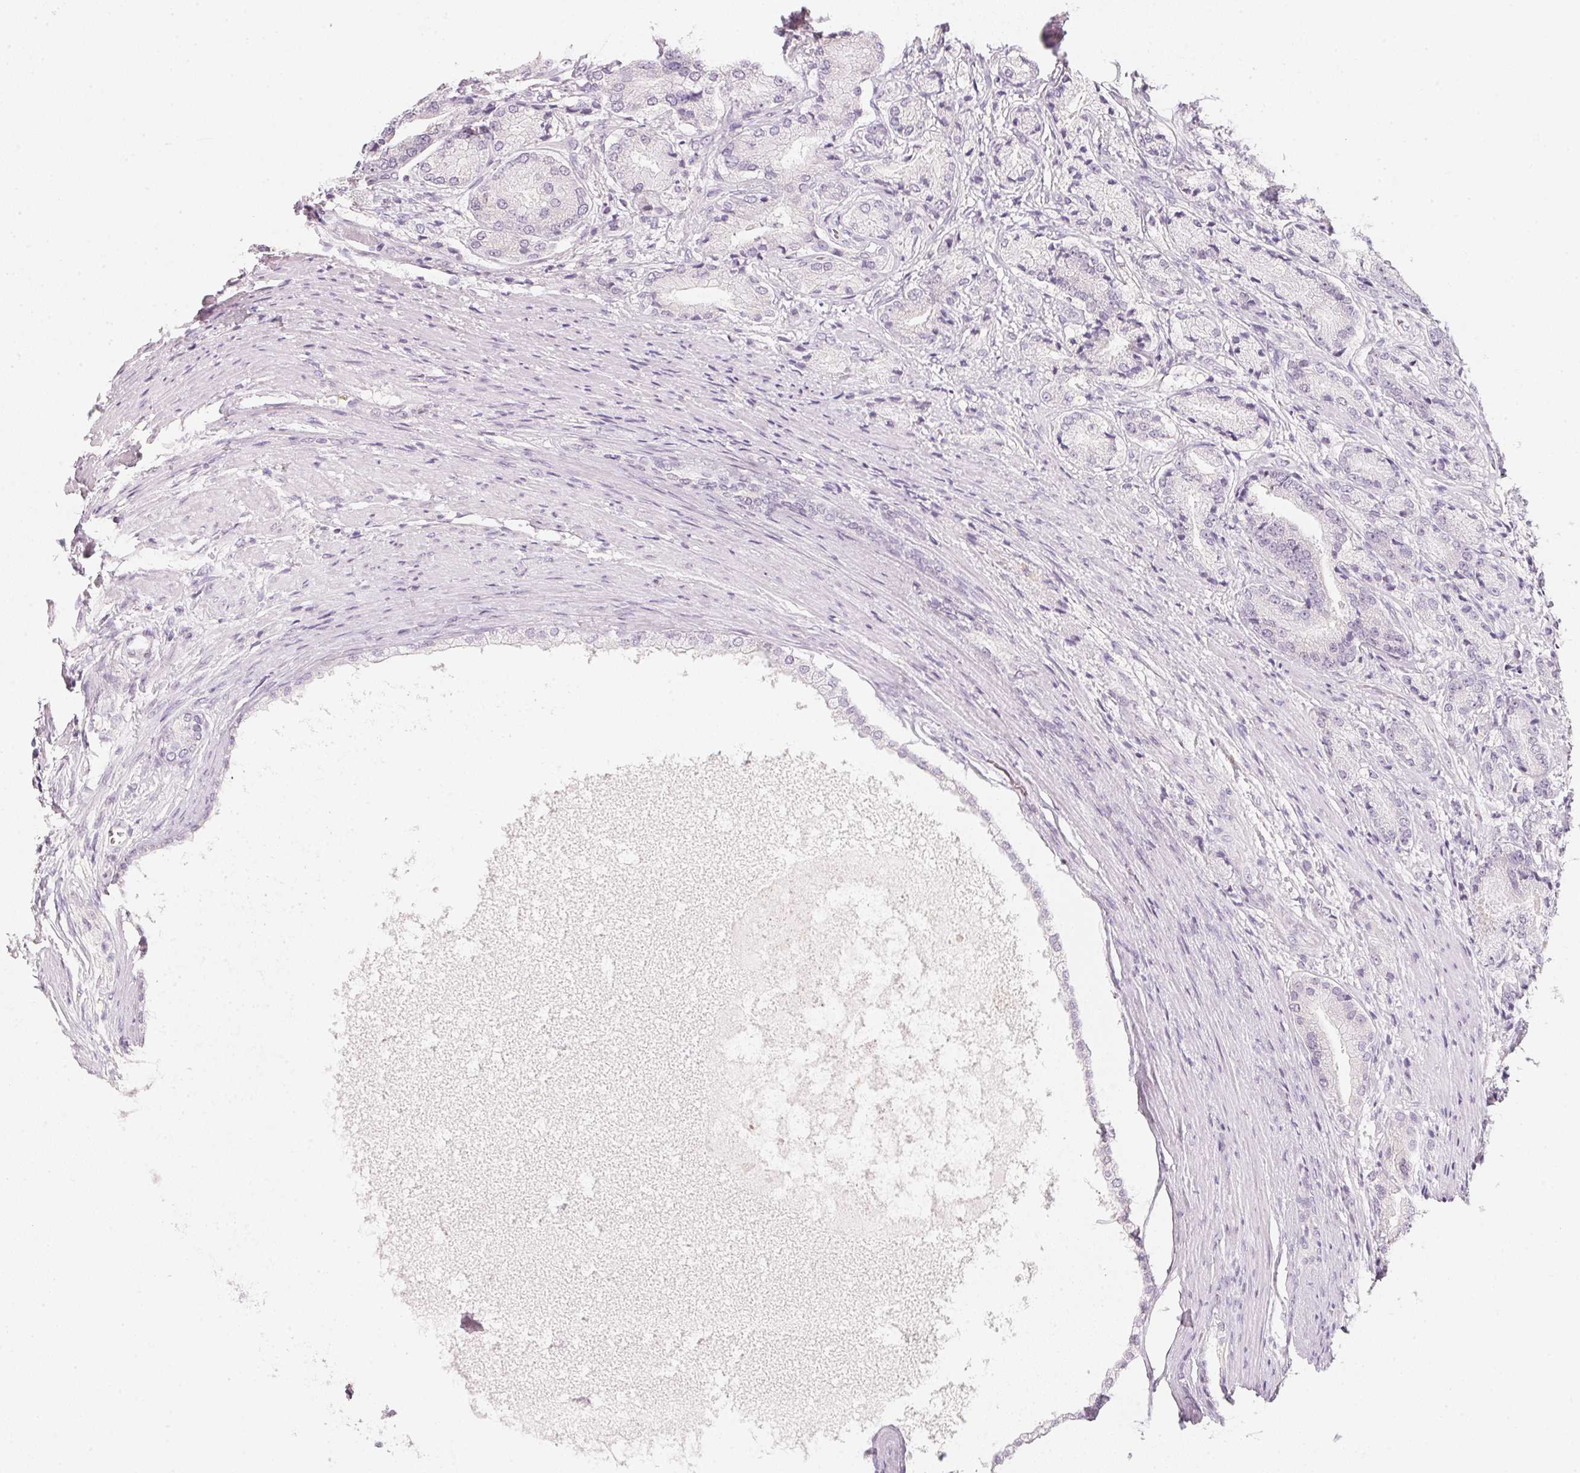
{"staining": {"intensity": "negative", "quantity": "none", "location": "none"}, "tissue": "prostate cancer", "cell_type": "Tumor cells", "image_type": "cancer", "snomed": [{"axis": "morphology", "description": "Adenocarcinoma, High grade"}, {"axis": "topography", "description": "Prostate and seminal vesicle, NOS"}], "caption": "This is an immunohistochemistry image of human prostate high-grade adenocarcinoma. There is no expression in tumor cells.", "gene": "CFAP276", "patient": {"sex": "male", "age": 61}}